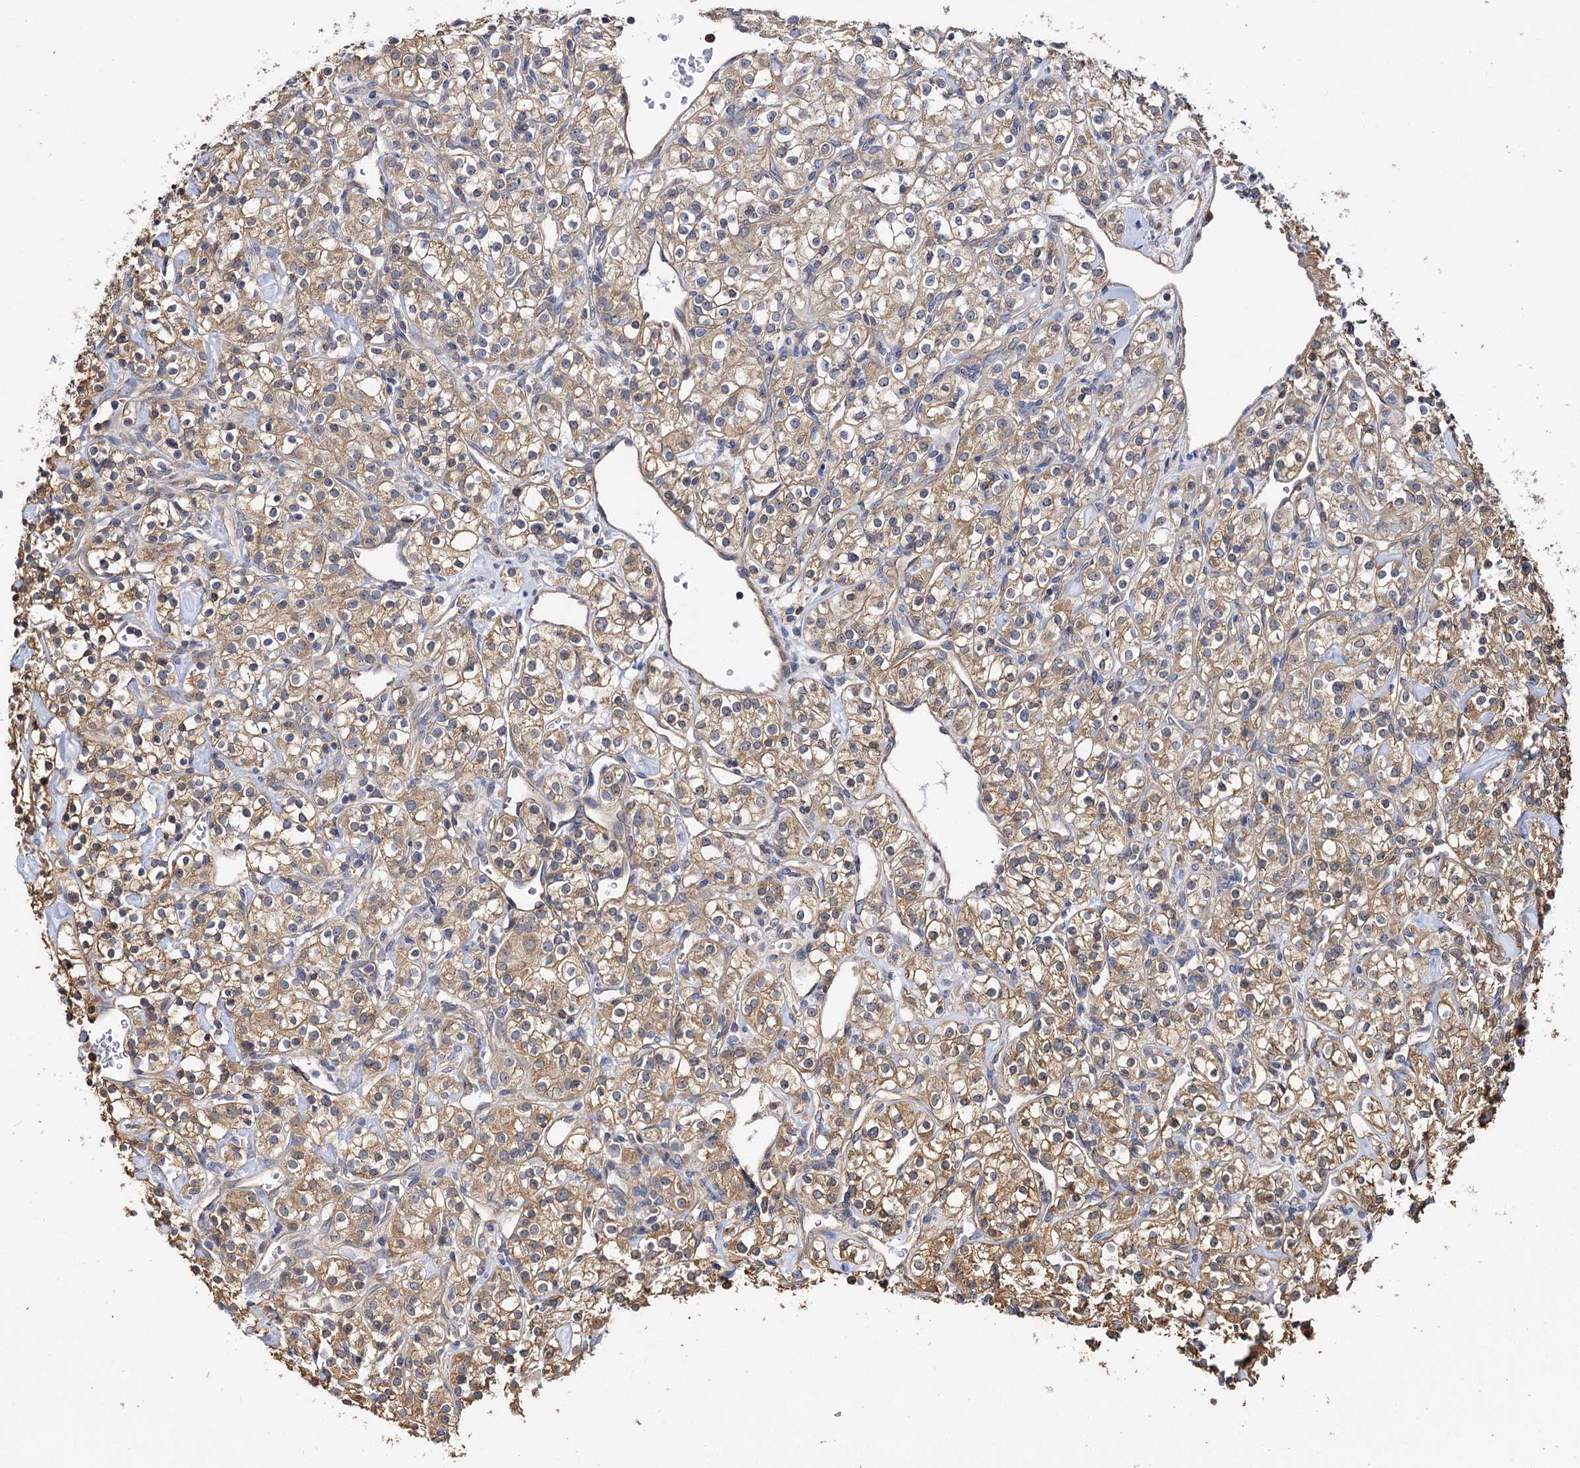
{"staining": {"intensity": "moderate", "quantity": ">75%", "location": "cytoplasmic/membranous"}, "tissue": "renal cancer", "cell_type": "Tumor cells", "image_type": "cancer", "snomed": [{"axis": "morphology", "description": "Adenocarcinoma, NOS"}, {"axis": "topography", "description": "Kidney"}], "caption": "IHC image of neoplastic tissue: renal adenocarcinoma stained using immunohistochemistry demonstrates medium levels of moderate protein expression localized specifically in the cytoplasmic/membranous of tumor cells, appearing as a cytoplasmic/membranous brown color.", "gene": "IDI1", "patient": {"sex": "male", "age": 77}}